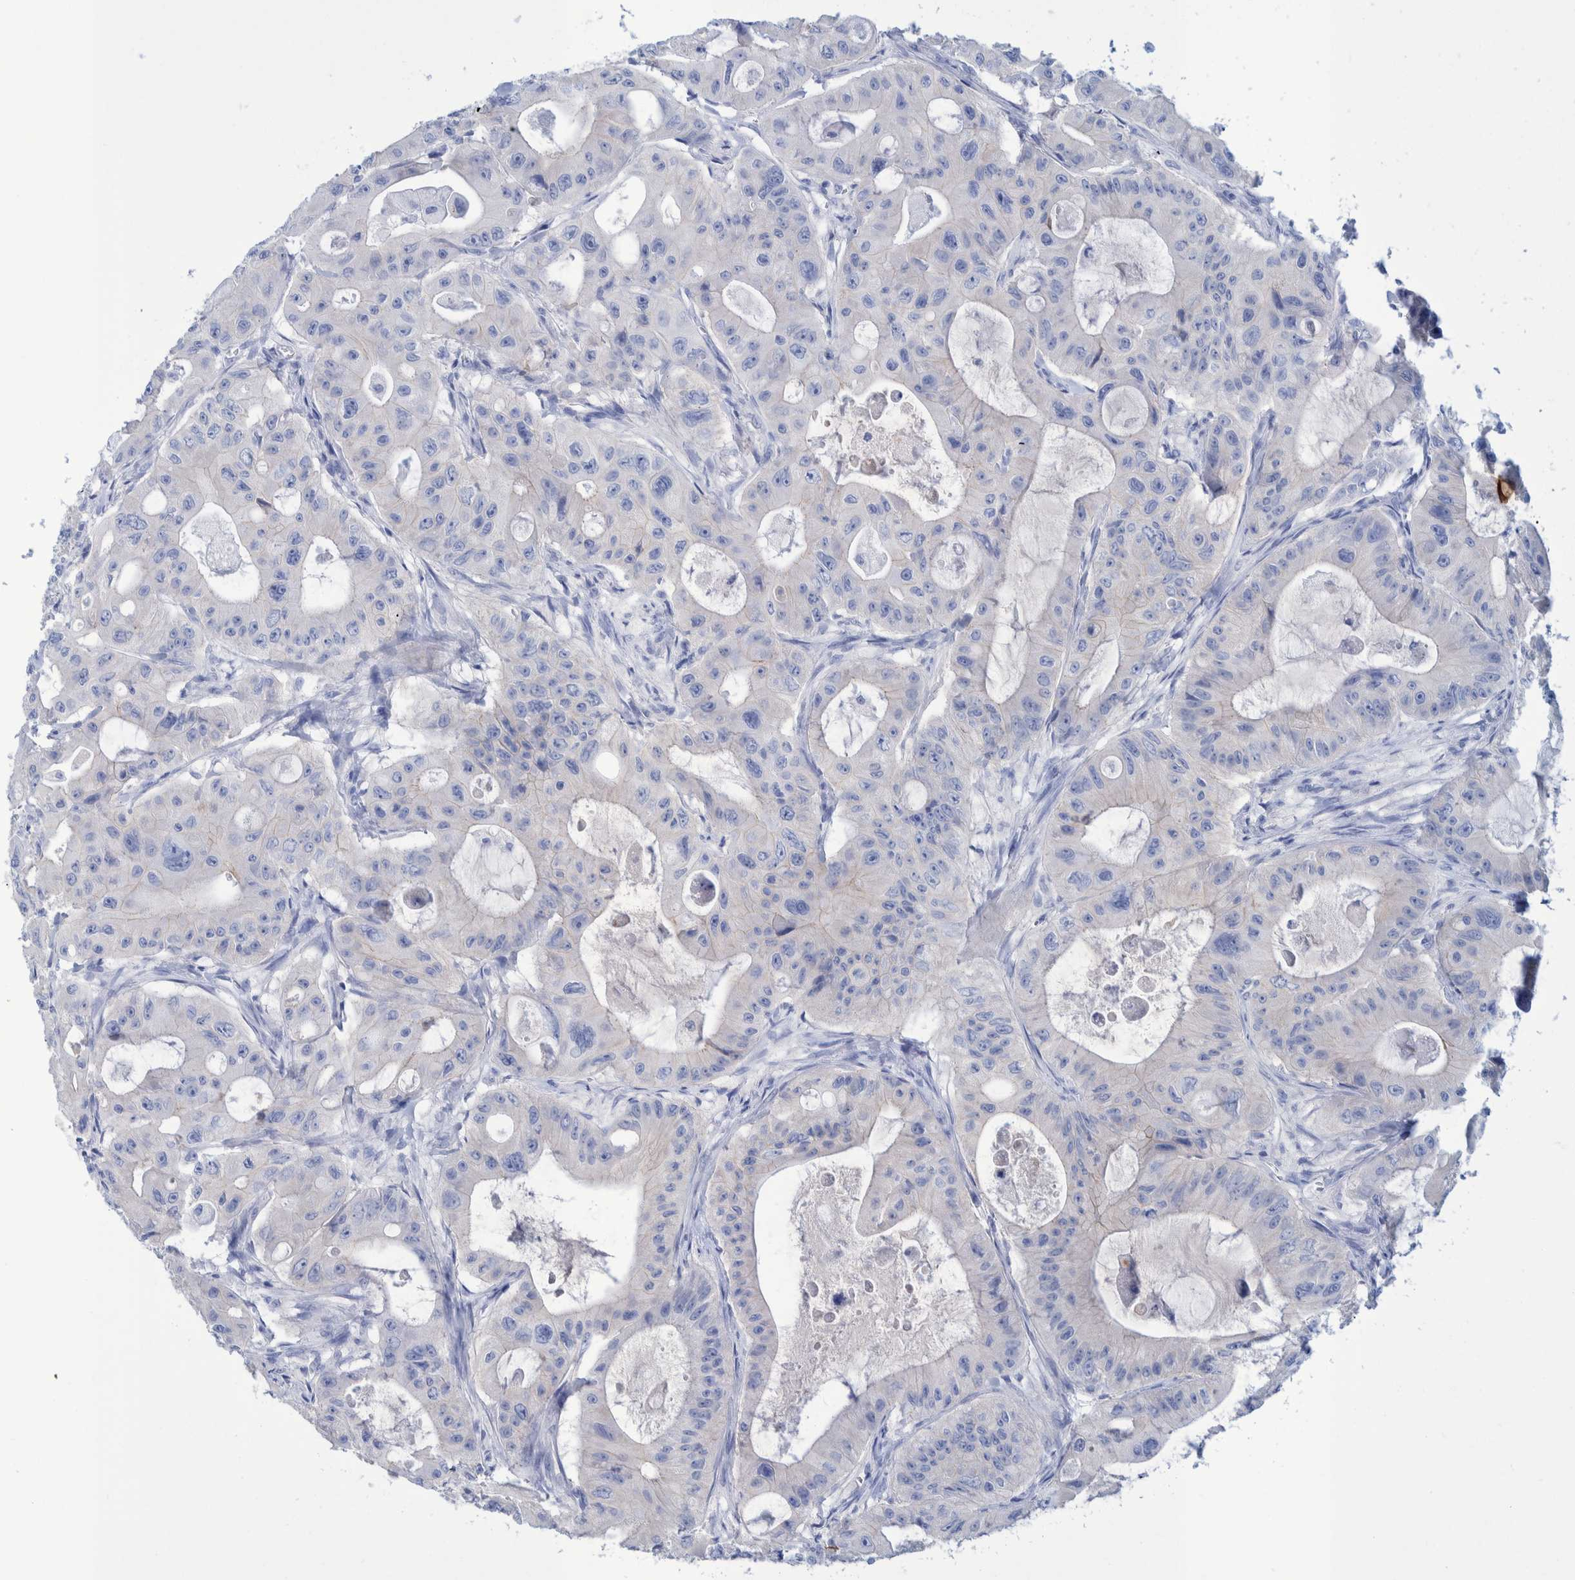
{"staining": {"intensity": "negative", "quantity": "none", "location": "none"}, "tissue": "colorectal cancer", "cell_type": "Tumor cells", "image_type": "cancer", "snomed": [{"axis": "morphology", "description": "Adenocarcinoma, NOS"}, {"axis": "topography", "description": "Colon"}], "caption": "Histopathology image shows no protein expression in tumor cells of colorectal cancer (adenocarcinoma) tissue.", "gene": "PERP", "patient": {"sex": "female", "age": 46}}